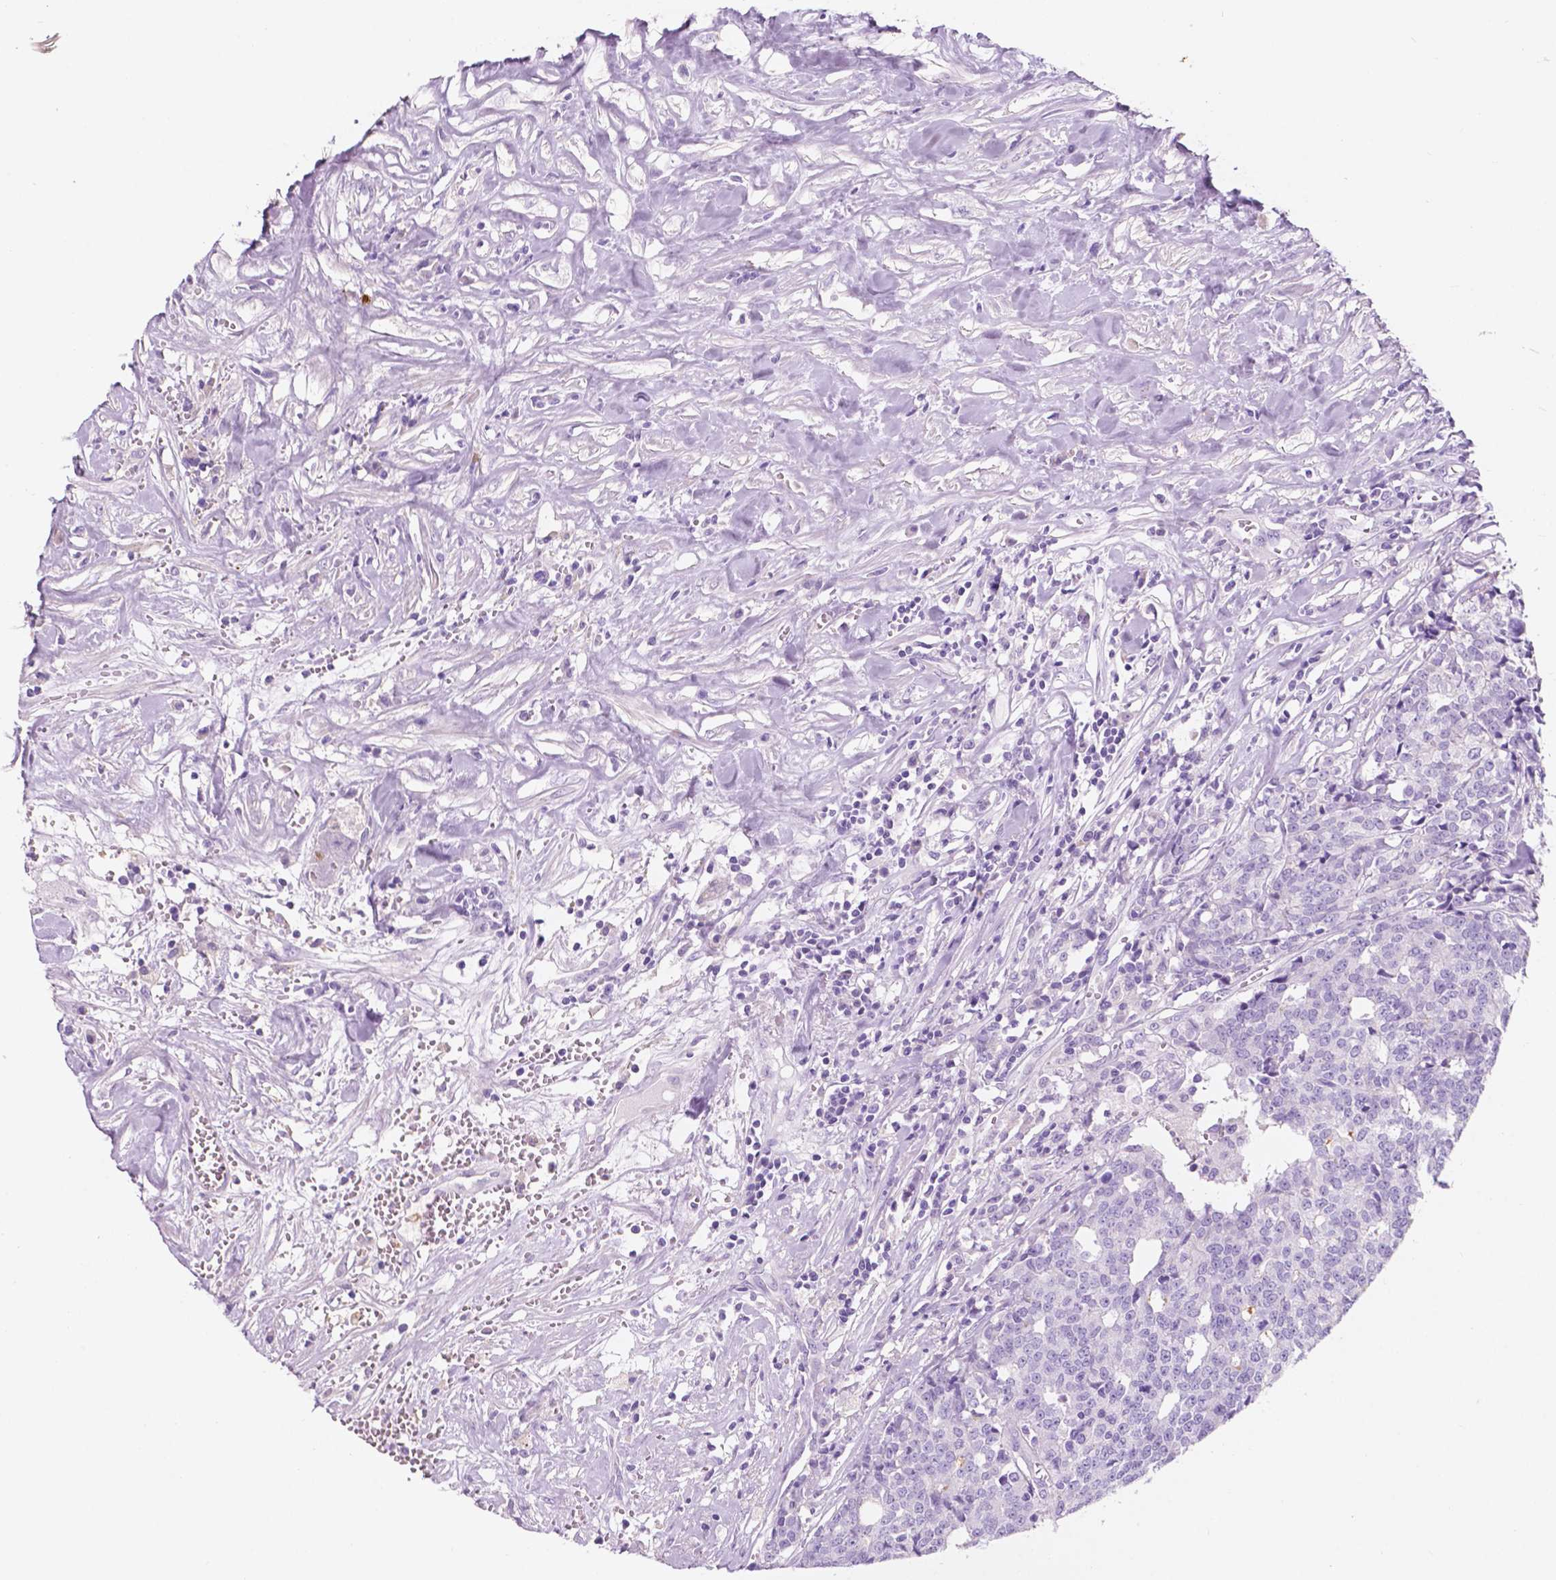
{"staining": {"intensity": "negative", "quantity": "none", "location": "none"}, "tissue": "prostate cancer", "cell_type": "Tumor cells", "image_type": "cancer", "snomed": [{"axis": "morphology", "description": "Adenocarcinoma, High grade"}, {"axis": "topography", "description": "Prostate and seminal vesicle, NOS"}], "caption": "Tumor cells show no significant protein staining in prostate cancer (high-grade adenocarcinoma). (Stains: DAB IHC with hematoxylin counter stain, Microscopy: brightfield microscopy at high magnification).", "gene": "CUZD1", "patient": {"sex": "male", "age": 60}}